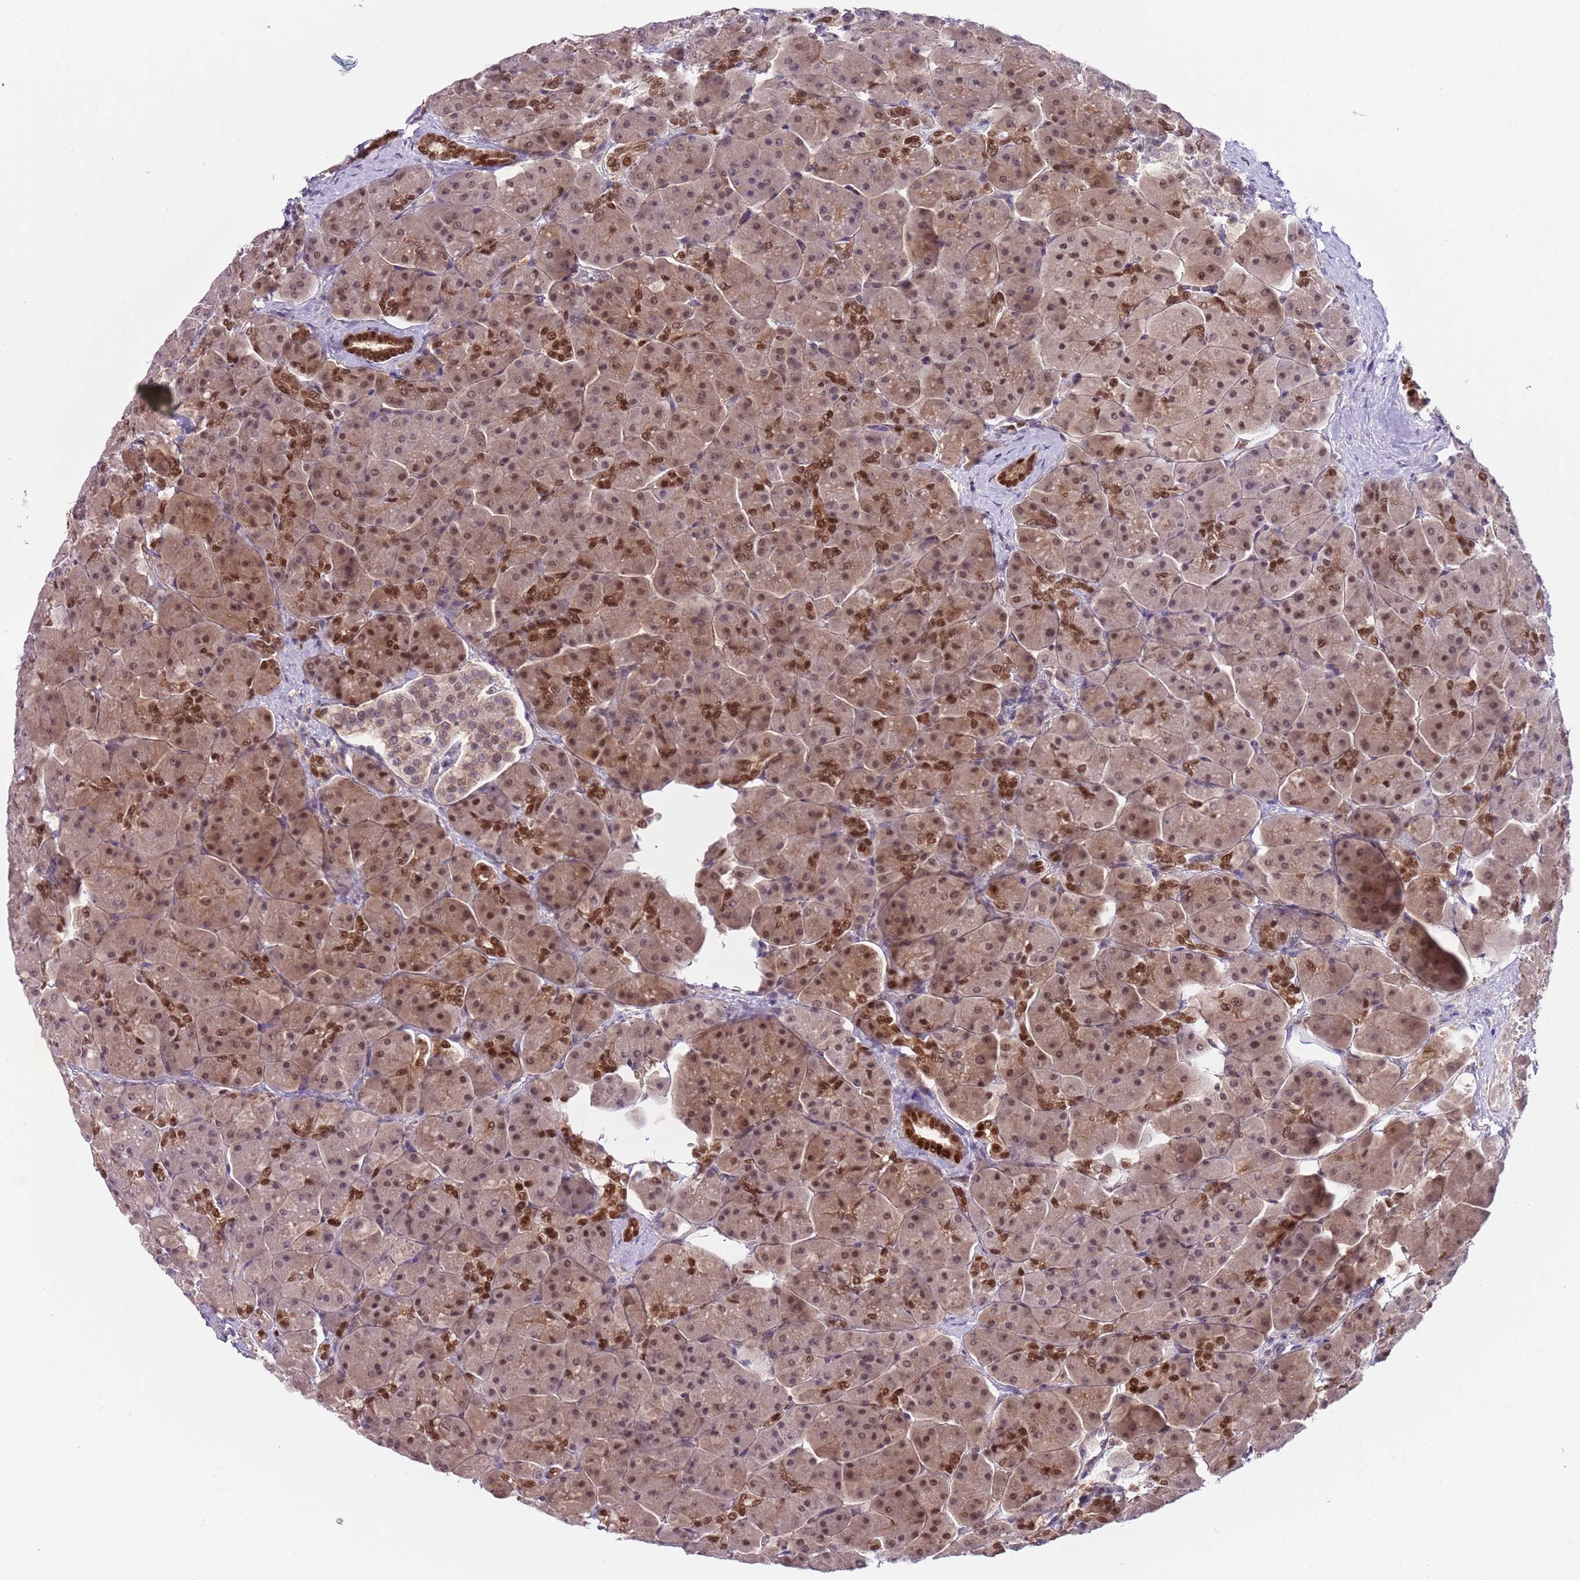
{"staining": {"intensity": "strong", "quantity": ">75%", "location": "cytoplasmic/membranous,nuclear"}, "tissue": "pancreas", "cell_type": "Exocrine glandular cells", "image_type": "normal", "snomed": [{"axis": "morphology", "description": "Normal tissue, NOS"}, {"axis": "topography", "description": "Pancreas"}], "caption": "Immunohistochemical staining of normal human pancreas displays >75% levels of strong cytoplasmic/membranous,nuclear protein expression in about >75% of exocrine glandular cells. The staining is performed using DAB (3,3'-diaminobenzidine) brown chromogen to label protein expression. The nuclei are counter-stained blue using hematoxylin.", "gene": "RMND5B", "patient": {"sex": "male", "age": 66}}